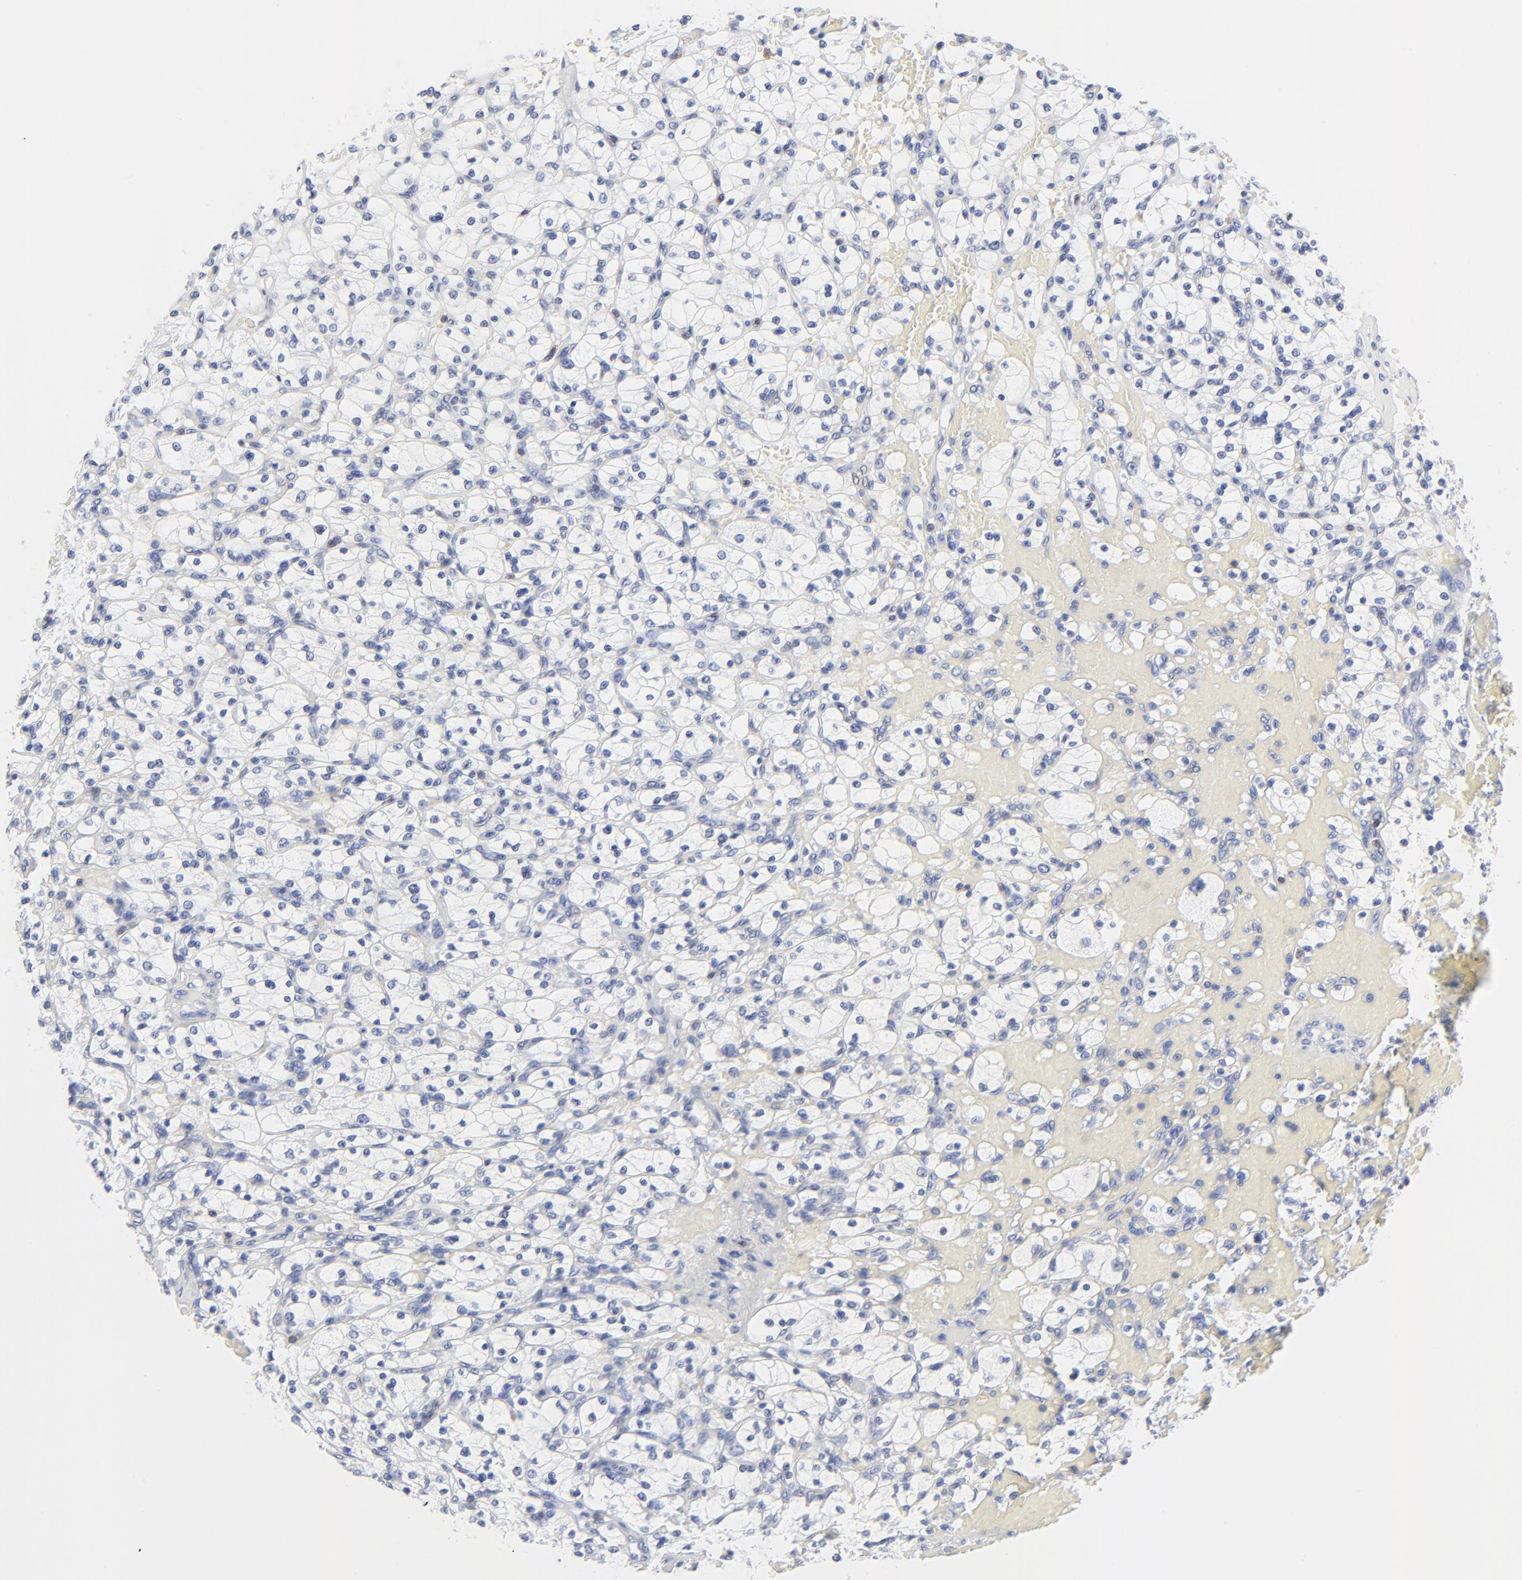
{"staining": {"intensity": "negative", "quantity": "none", "location": "none"}, "tissue": "renal cancer", "cell_type": "Tumor cells", "image_type": "cancer", "snomed": [{"axis": "morphology", "description": "Adenocarcinoma, NOS"}, {"axis": "topography", "description": "Kidney"}], "caption": "IHC histopathology image of neoplastic tissue: renal cancer stained with DAB demonstrates no significant protein staining in tumor cells.", "gene": "LCK", "patient": {"sex": "female", "age": 83}}